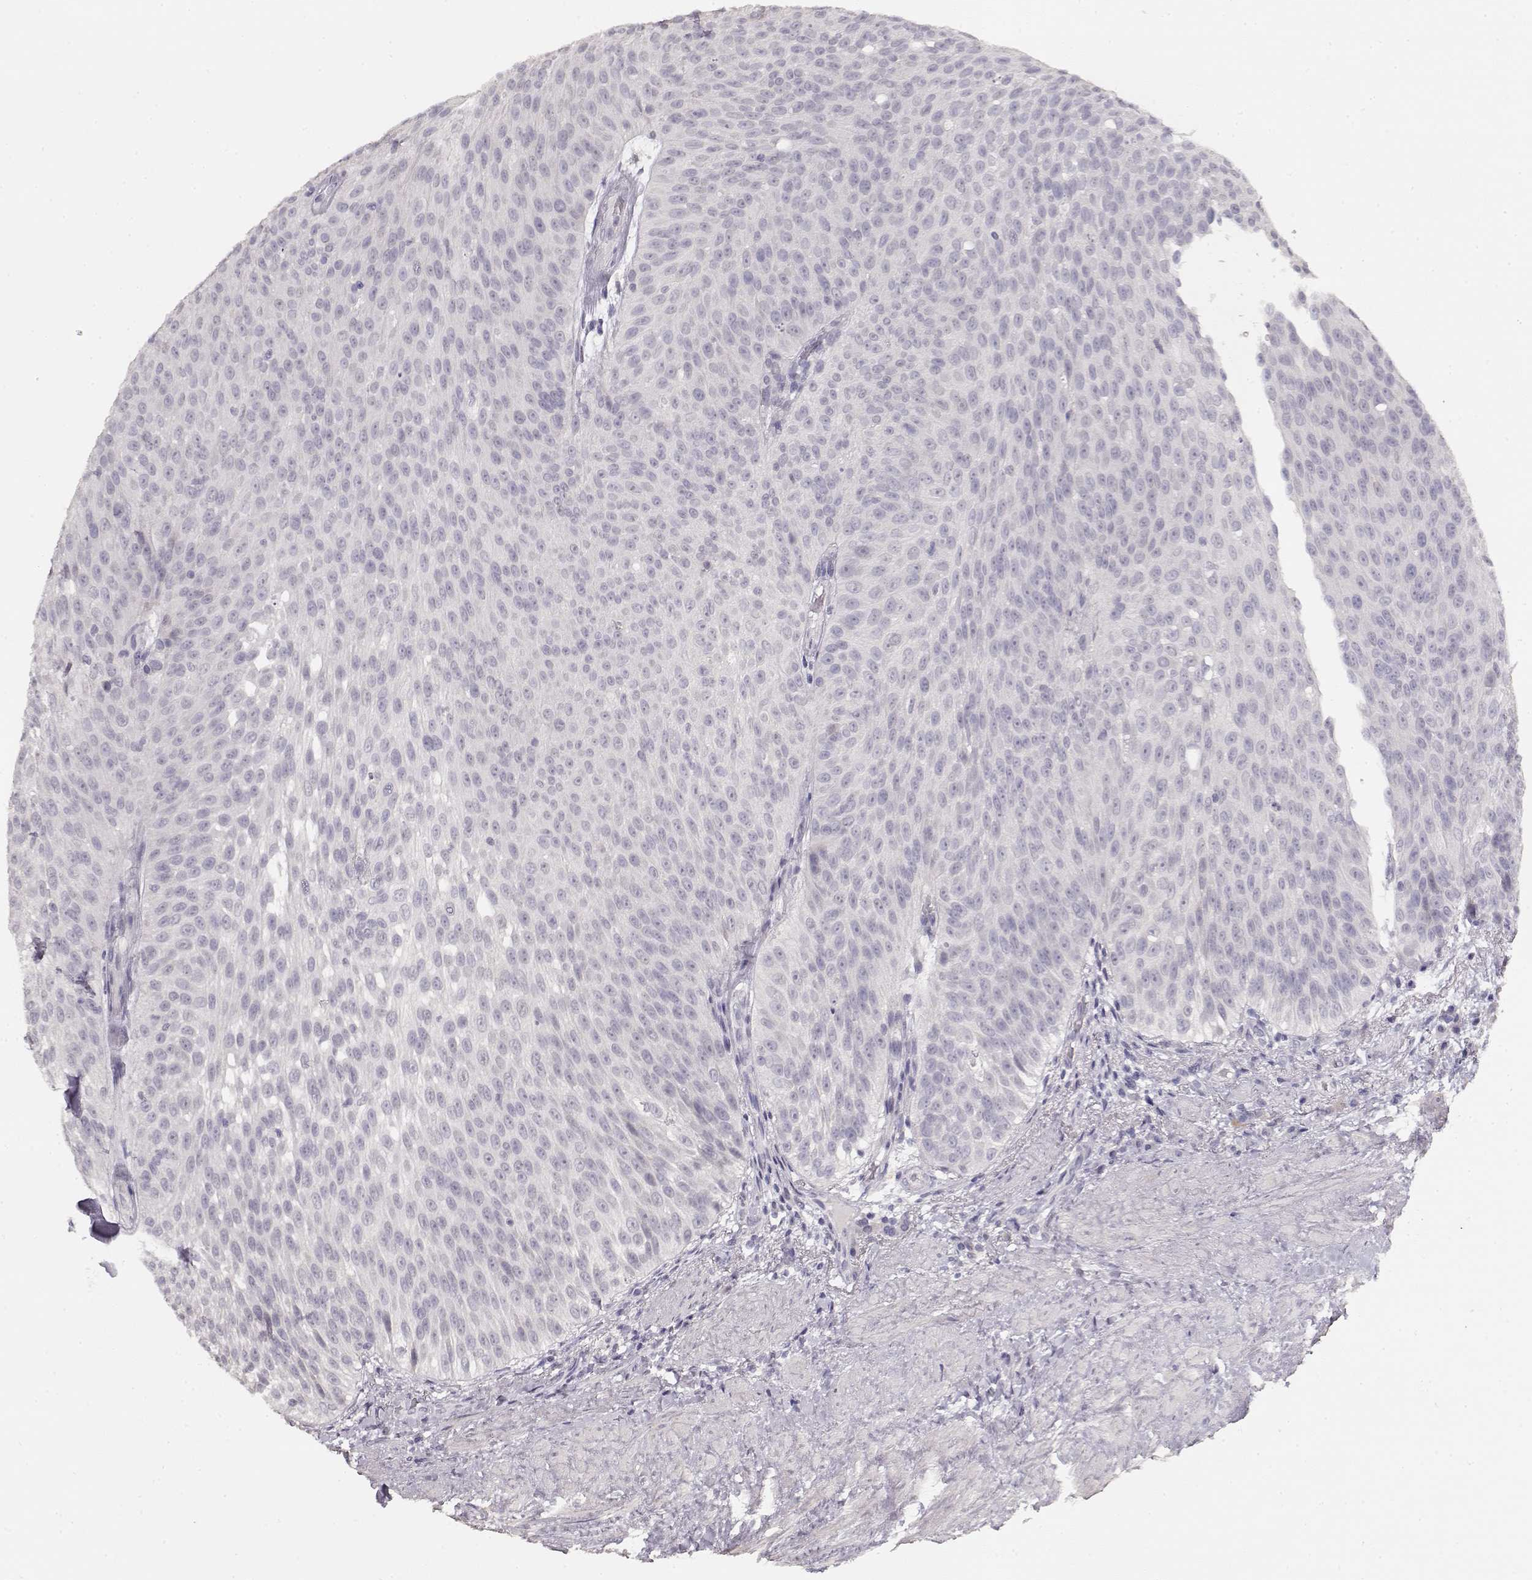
{"staining": {"intensity": "negative", "quantity": "none", "location": "none"}, "tissue": "urothelial cancer", "cell_type": "Tumor cells", "image_type": "cancer", "snomed": [{"axis": "morphology", "description": "Urothelial carcinoma, Low grade"}, {"axis": "topography", "description": "Urinary bladder"}], "caption": "Immunohistochemical staining of human urothelial carcinoma (low-grade) shows no significant staining in tumor cells. (Brightfield microscopy of DAB immunohistochemistry (IHC) at high magnification).", "gene": "TPH2", "patient": {"sex": "male", "age": 78}}